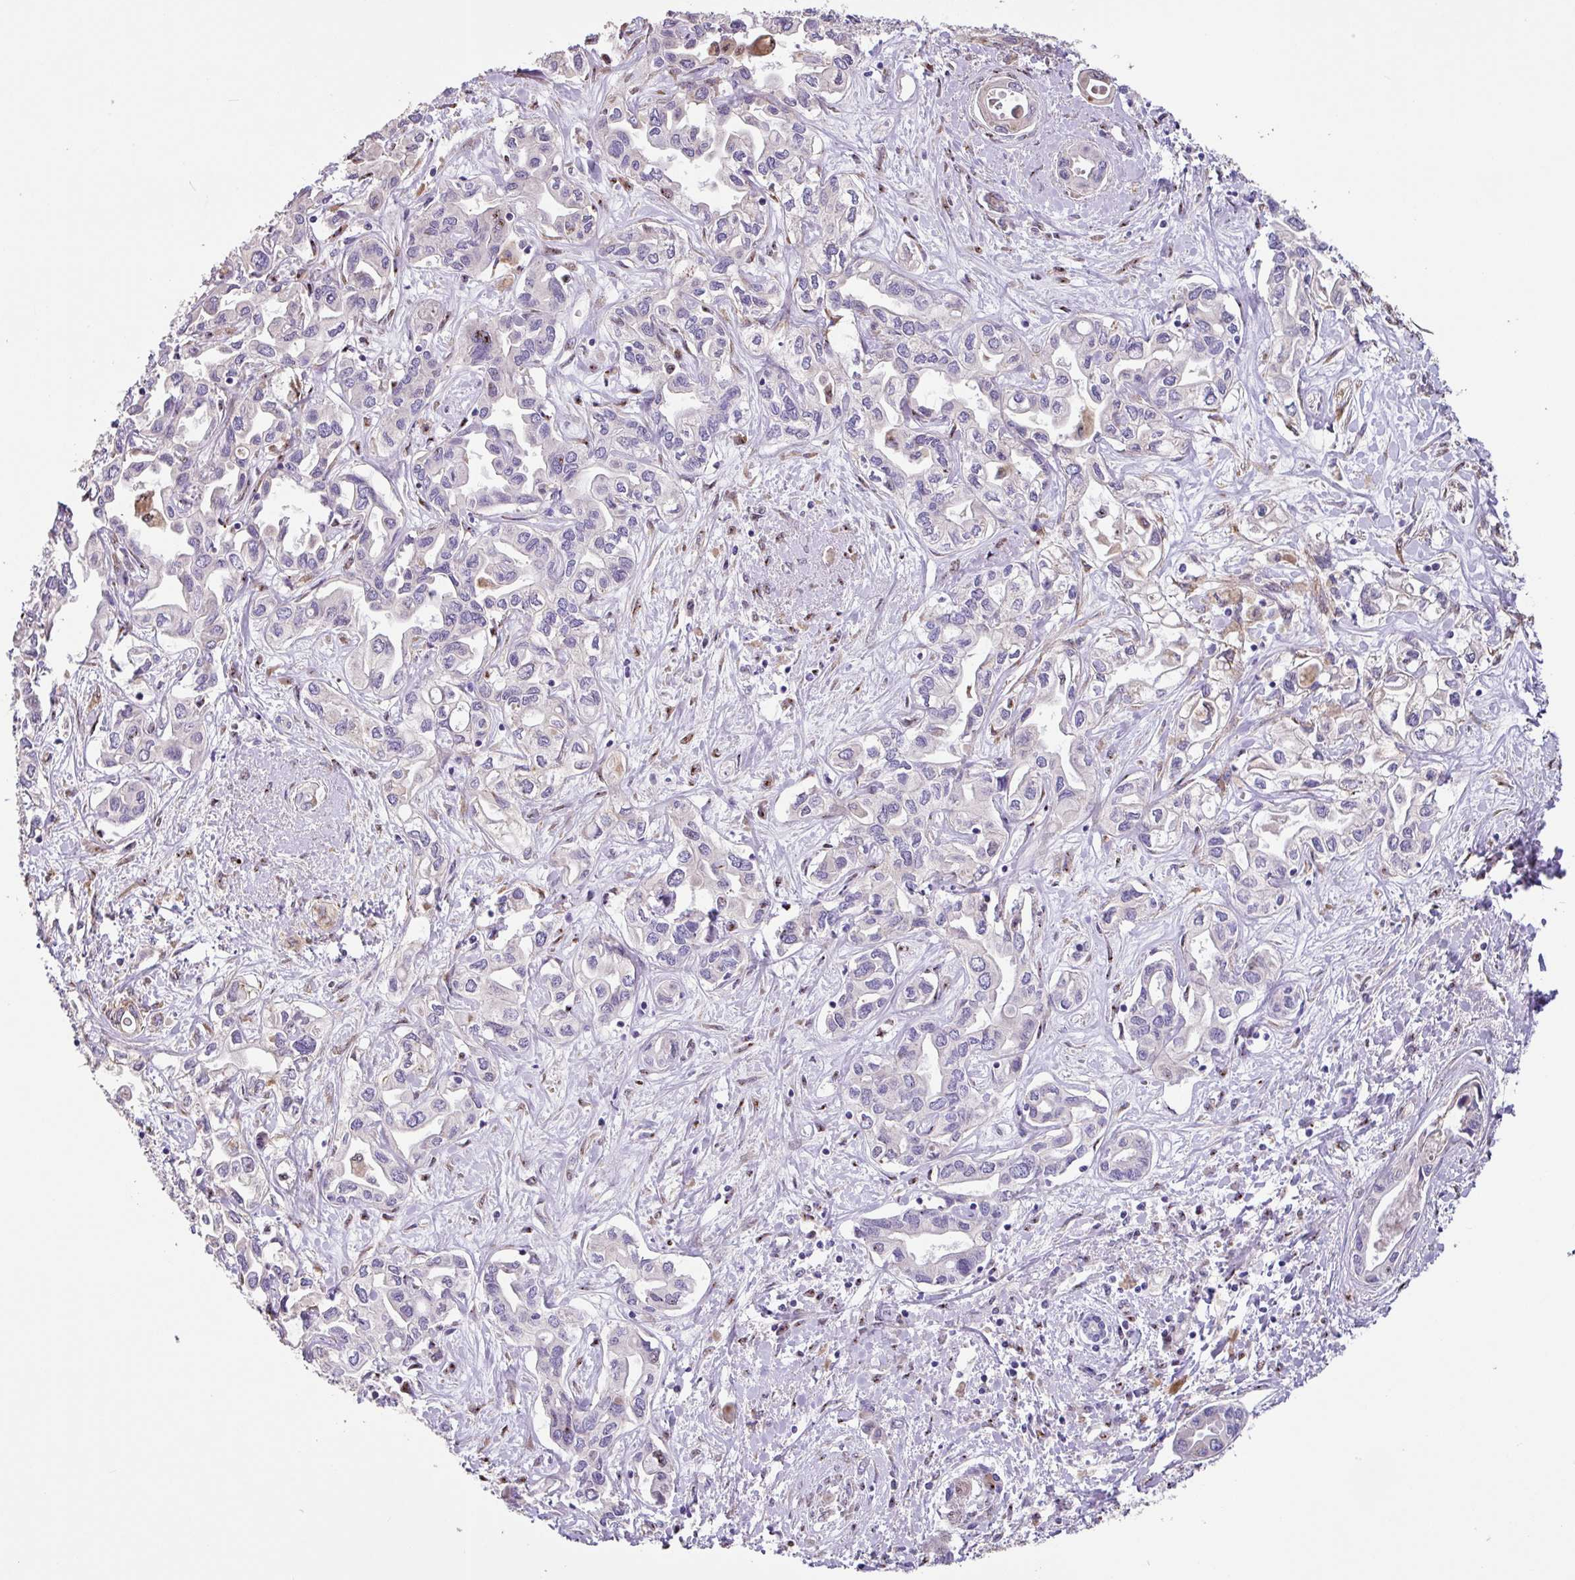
{"staining": {"intensity": "negative", "quantity": "none", "location": "none"}, "tissue": "liver cancer", "cell_type": "Tumor cells", "image_type": "cancer", "snomed": [{"axis": "morphology", "description": "Cholangiocarcinoma"}, {"axis": "topography", "description": "Liver"}], "caption": "Tumor cells are negative for protein expression in human liver cancer (cholangiocarcinoma).", "gene": "ZG16", "patient": {"sex": "female", "age": 64}}